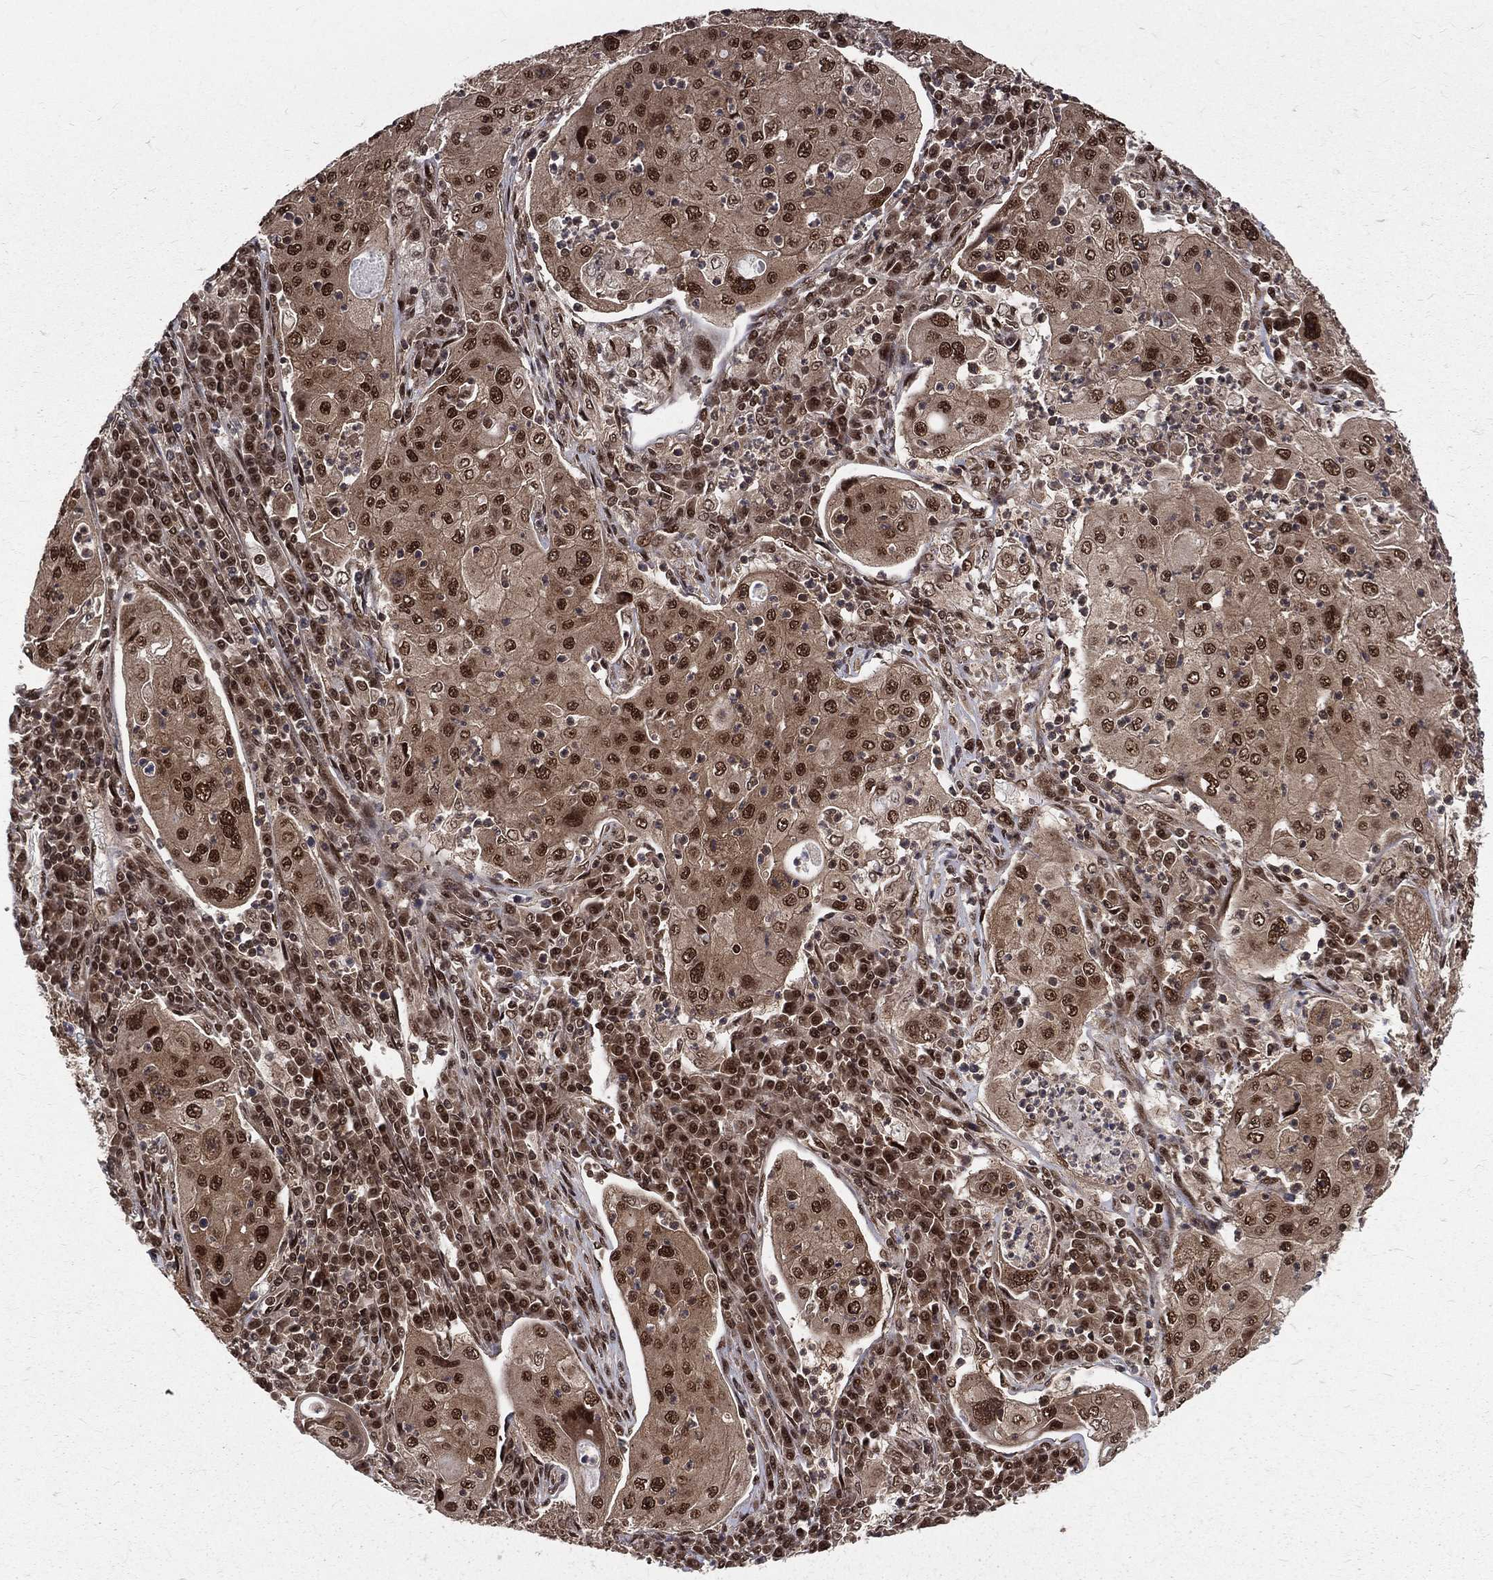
{"staining": {"intensity": "strong", "quantity": "25%-75%", "location": "nuclear"}, "tissue": "lung cancer", "cell_type": "Tumor cells", "image_type": "cancer", "snomed": [{"axis": "morphology", "description": "Squamous cell carcinoma, NOS"}, {"axis": "topography", "description": "Lung"}], "caption": "Immunohistochemistry of squamous cell carcinoma (lung) reveals high levels of strong nuclear positivity in approximately 25%-75% of tumor cells.", "gene": "COPS4", "patient": {"sex": "female", "age": 59}}